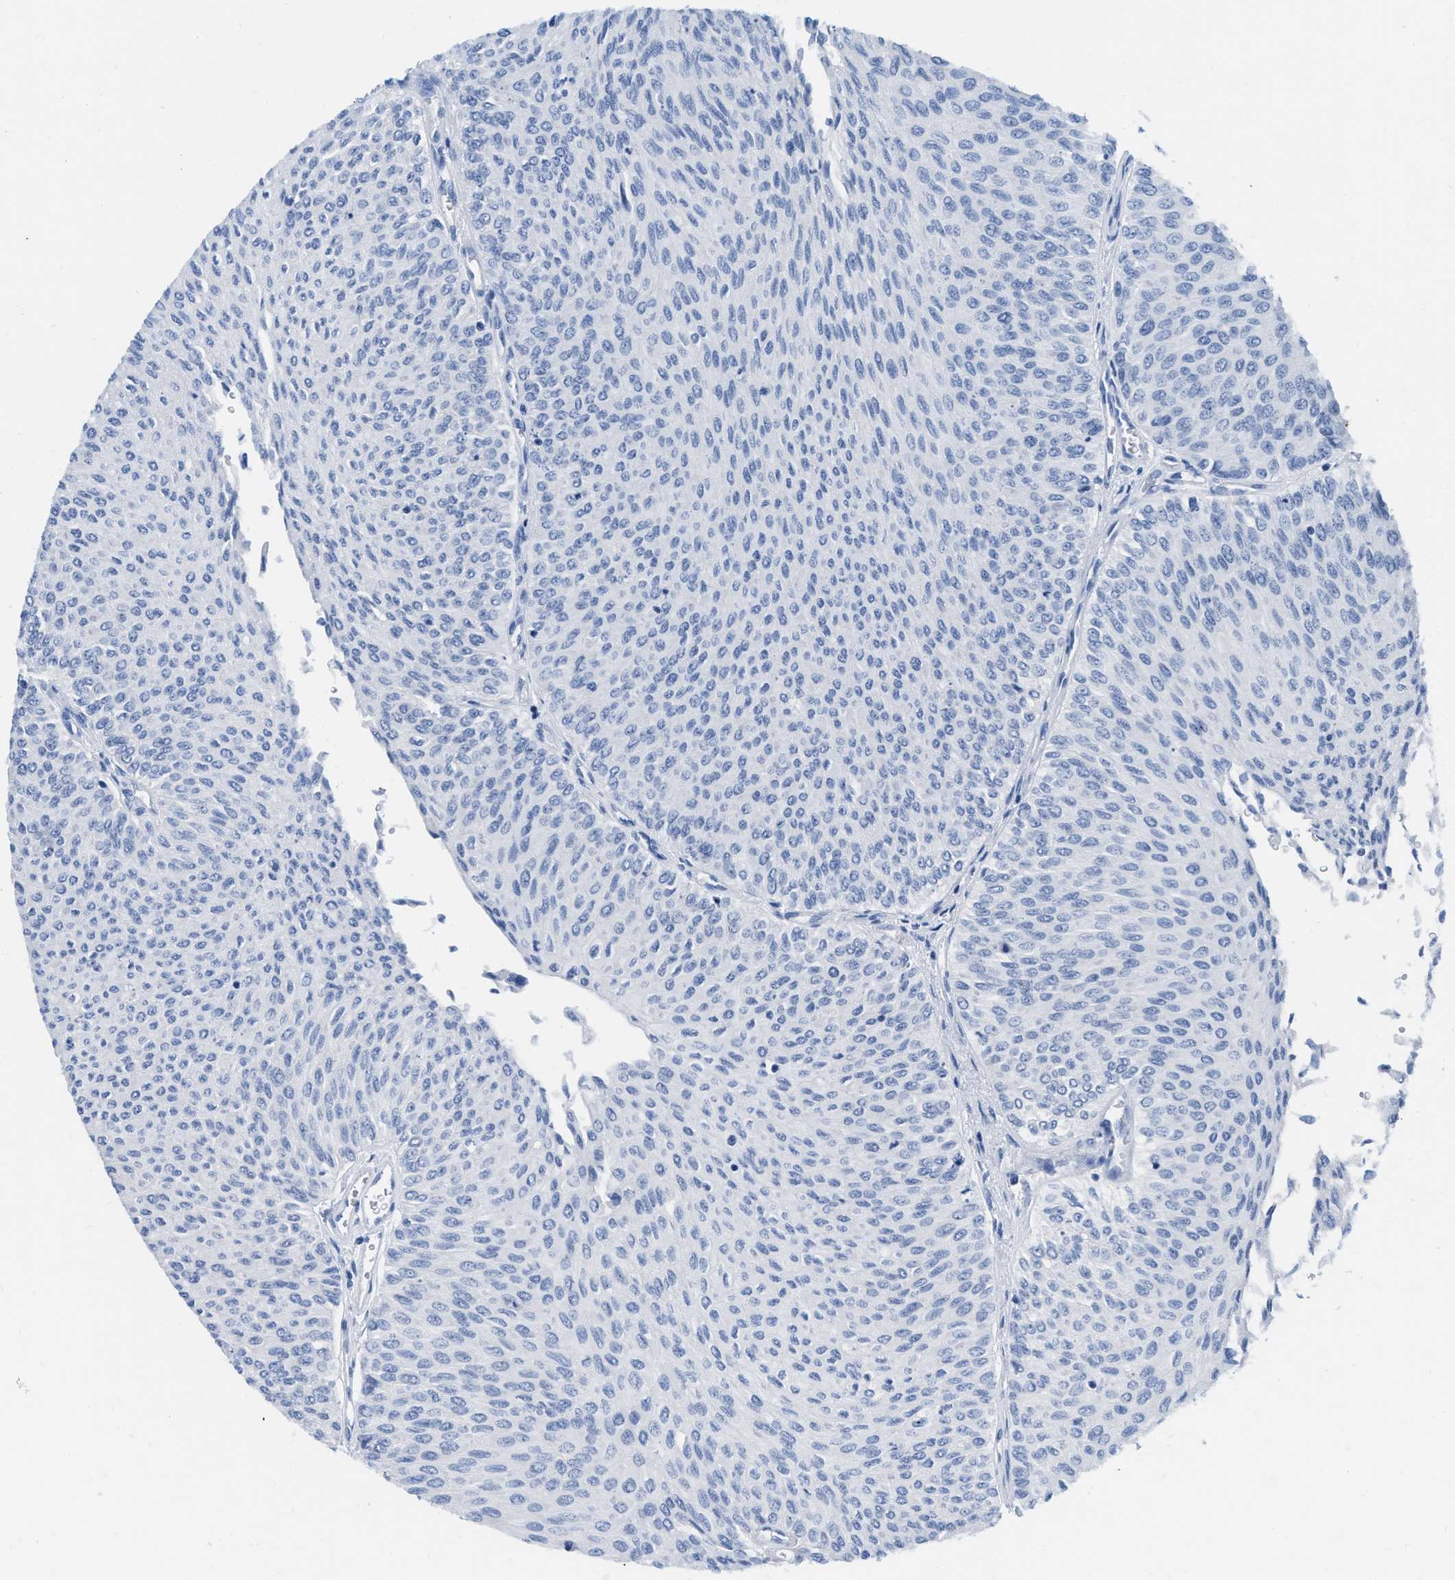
{"staining": {"intensity": "negative", "quantity": "none", "location": "none"}, "tissue": "urothelial cancer", "cell_type": "Tumor cells", "image_type": "cancer", "snomed": [{"axis": "morphology", "description": "Urothelial carcinoma, Low grade"}, {"axis": "topography", "description": "Urinary bladder"}], "caption": "Low-grade urothelial carcinoma was stained to show a protein in brown. There is no significant positivity in tumor cells. The staining was performed using DAB (3,3'-diaminobenzidine) to visualize the protein expression in brown, while the nuclei were stained in blue with hematoxylin (Magnification: 20x).", "gene": "TCF7", "patient": {"sex": "male", "age": 78}}